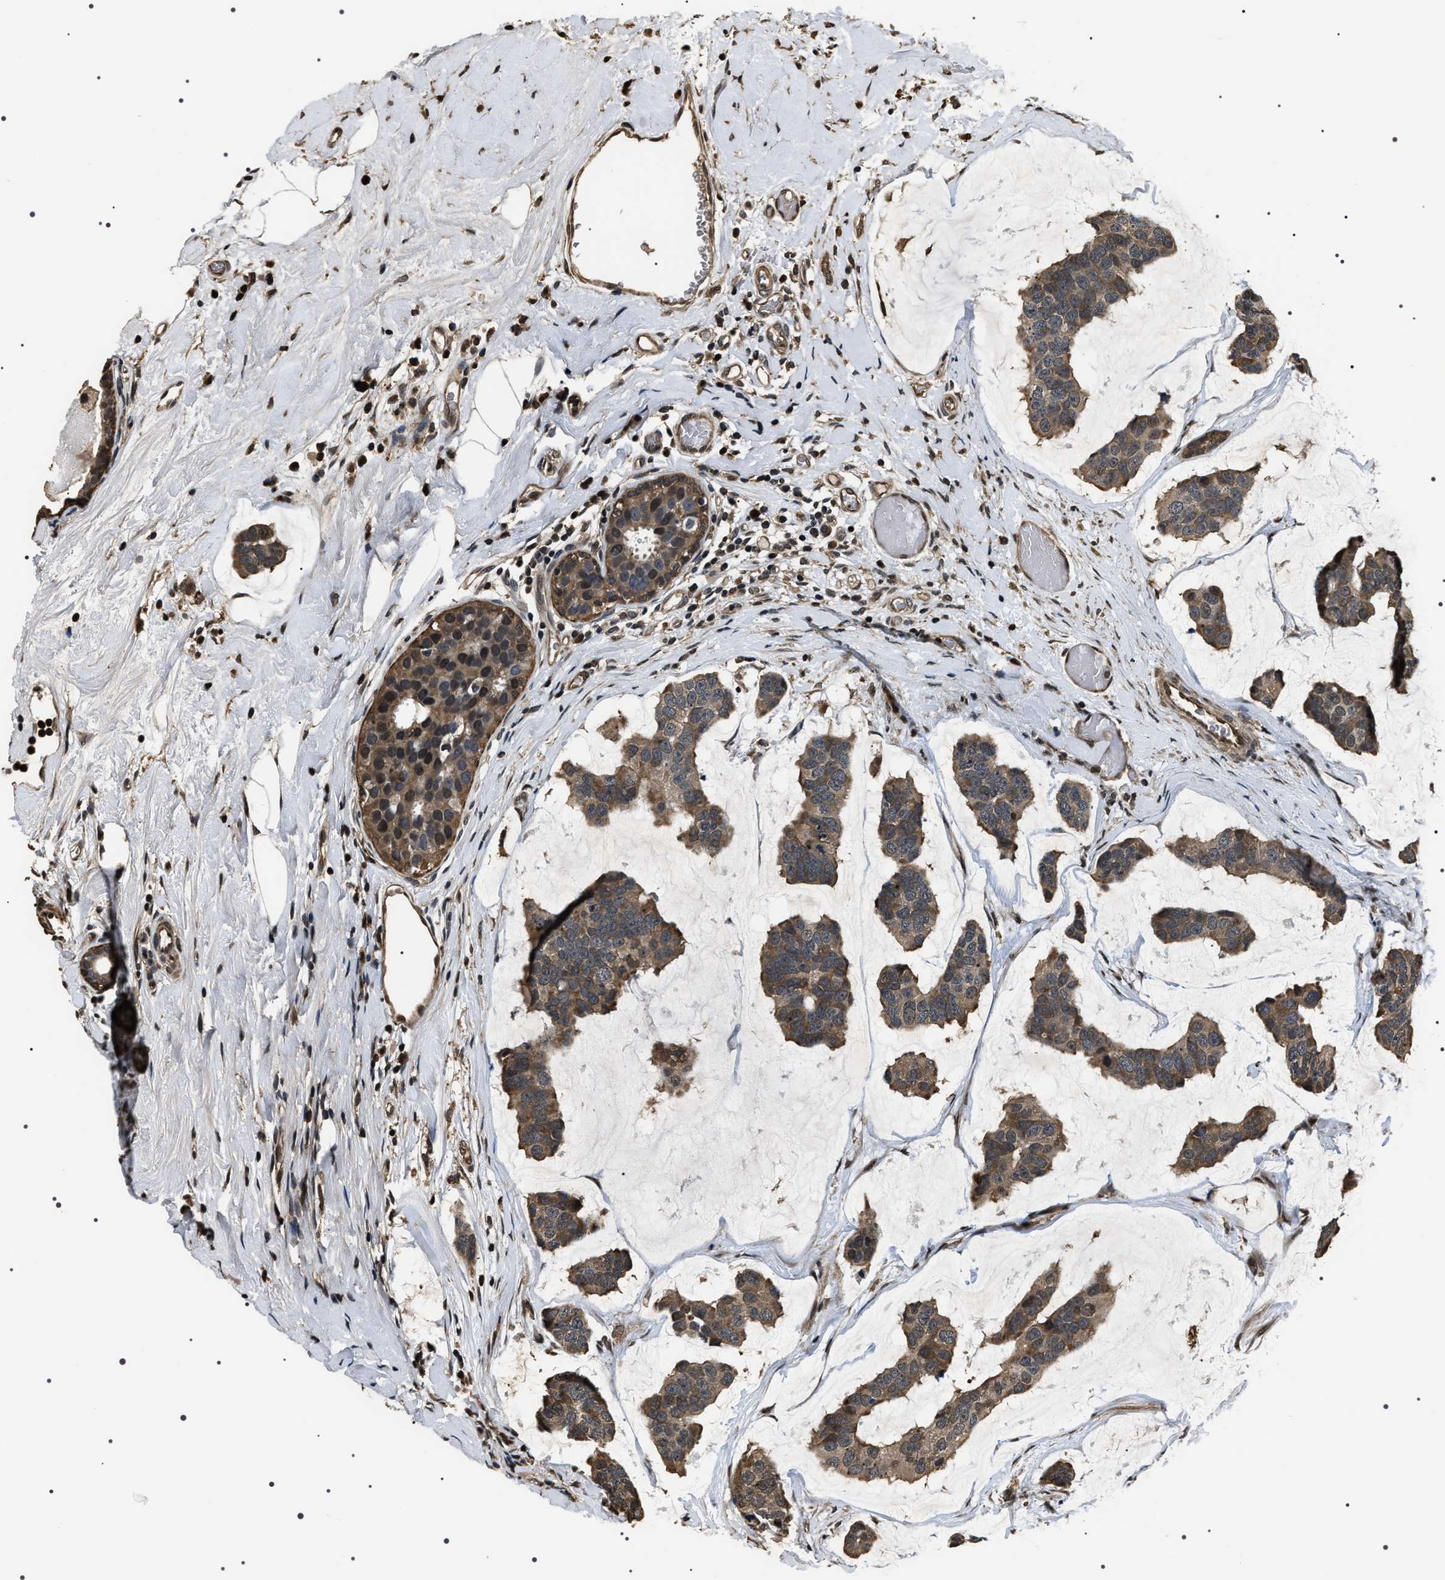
{"staining": {"intensity": "moderate", "quantity": ">75%", "location": "cytoplasmic/membranous"}, "tissue": "breast cancer", "cell_type": "Tumor cells", "image_type": "cancer", "snomed": [{"axis": "morphology", "description": "Normal tissue, NOS"}, {"axis": "morphology", "description": "Duct carcinoma"}, {"axis": "topography", "description": "Breast"}], "caption": "Breast cancer (infiltrating ductal carcinoma) stained with DAB immunohistochemistry displays medium levels of moderate cytoplasmic/membranous expression in about >75% of tumor cells.", "gene": "ARHGAP22", "patient": {"sex": "female", "age": 50}}